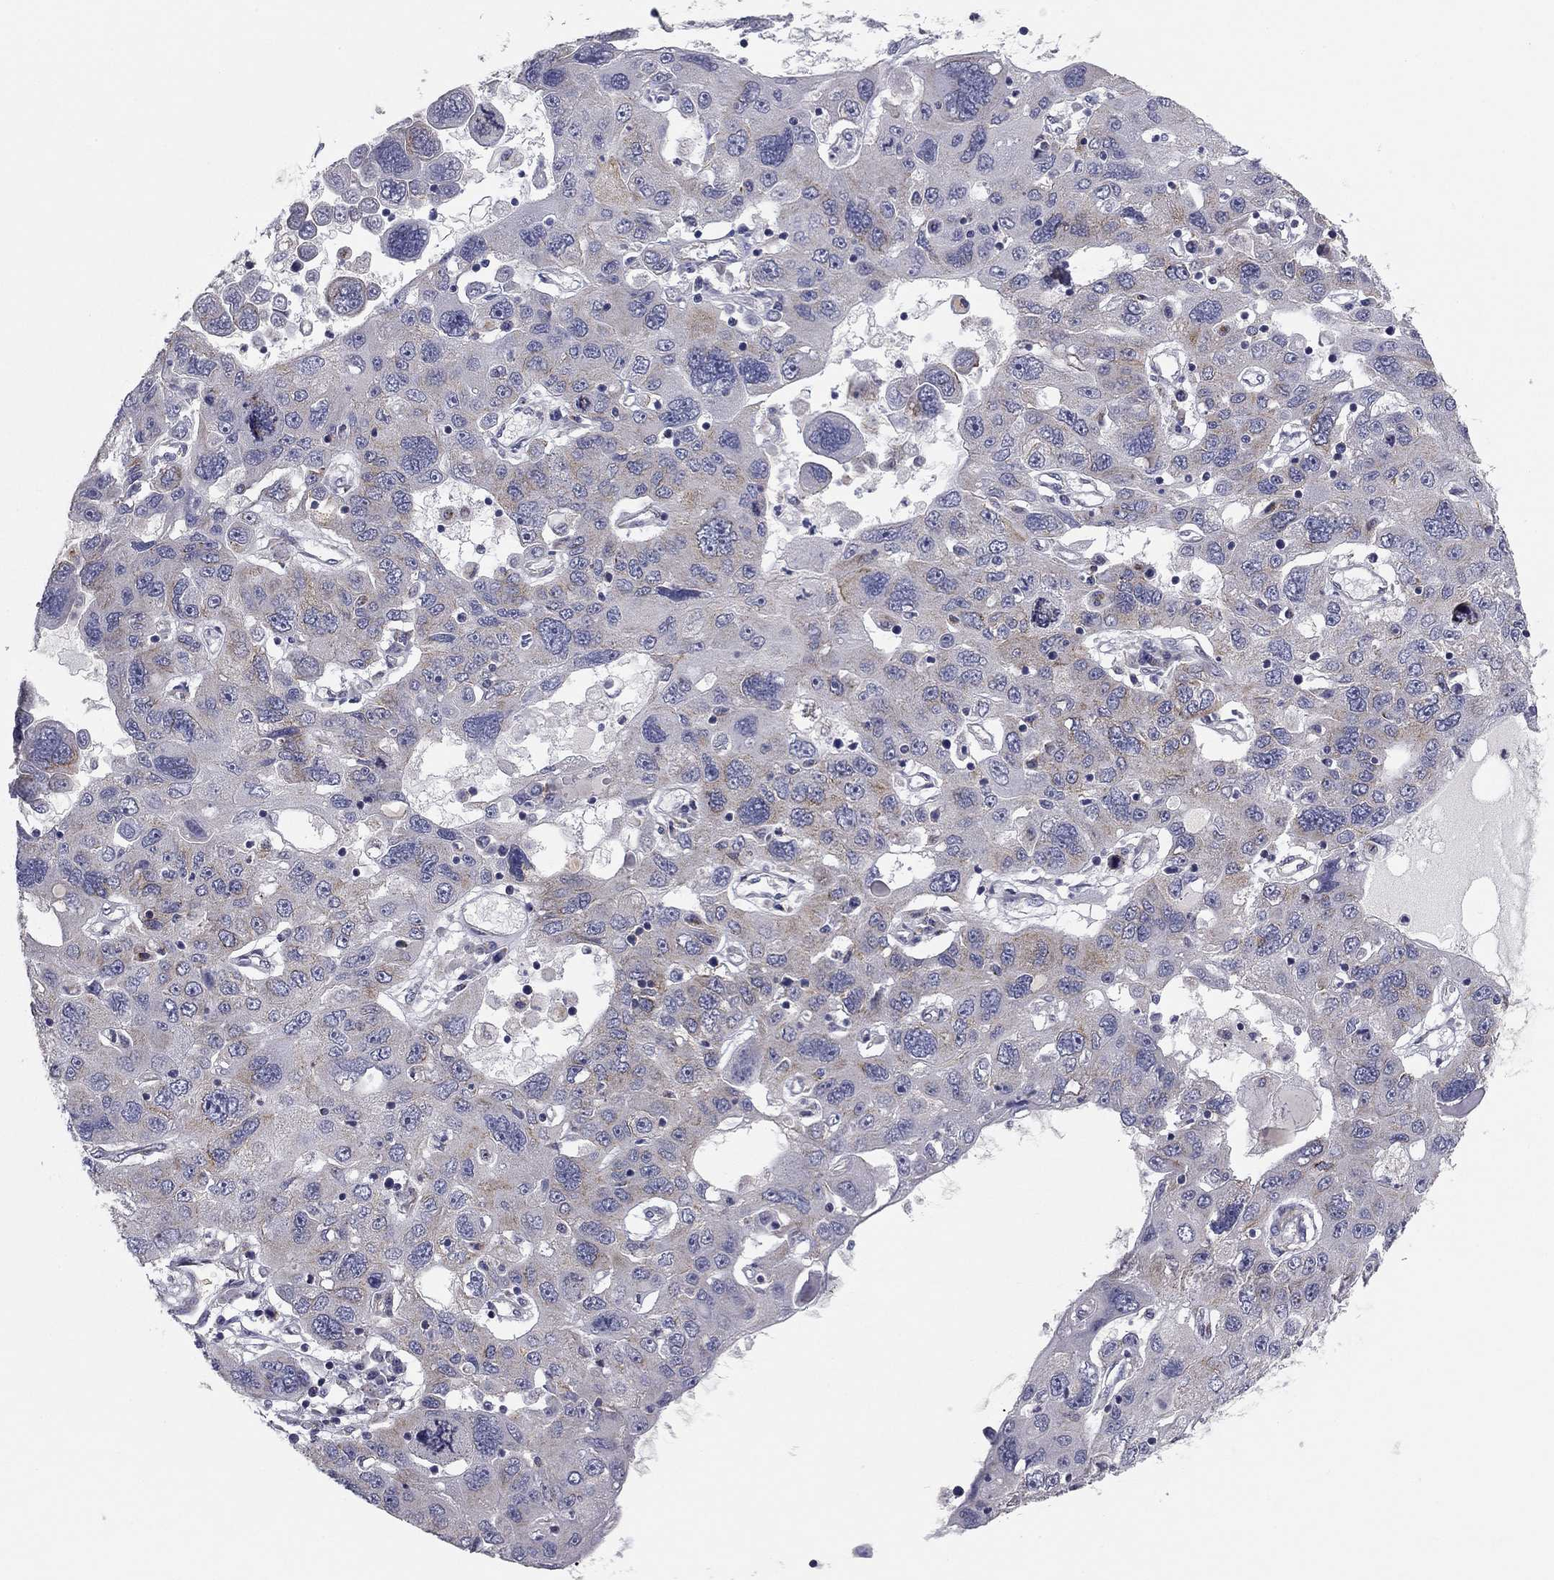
{"staining": {"intensity": "weak", "quantity": "<25%", "location": "cytoplasmic/membranous"}, "tissue": "stomach cancer", "cell_type": "Tumor cells", "image_type": "cancer", "snomed": [{"axis": "morphology", "description": "Adenocarcinoma, NOS"}, {"axis": "topography", "description": "Stomach"}], "caption": "Immunohistochemistry photomicrograph of stomach cancer stained for a protein (brown), which demonstrates no expression in tumor cells.", "gene": "SEPTIN3", "patient": {"sex": "male", "age": 56}}